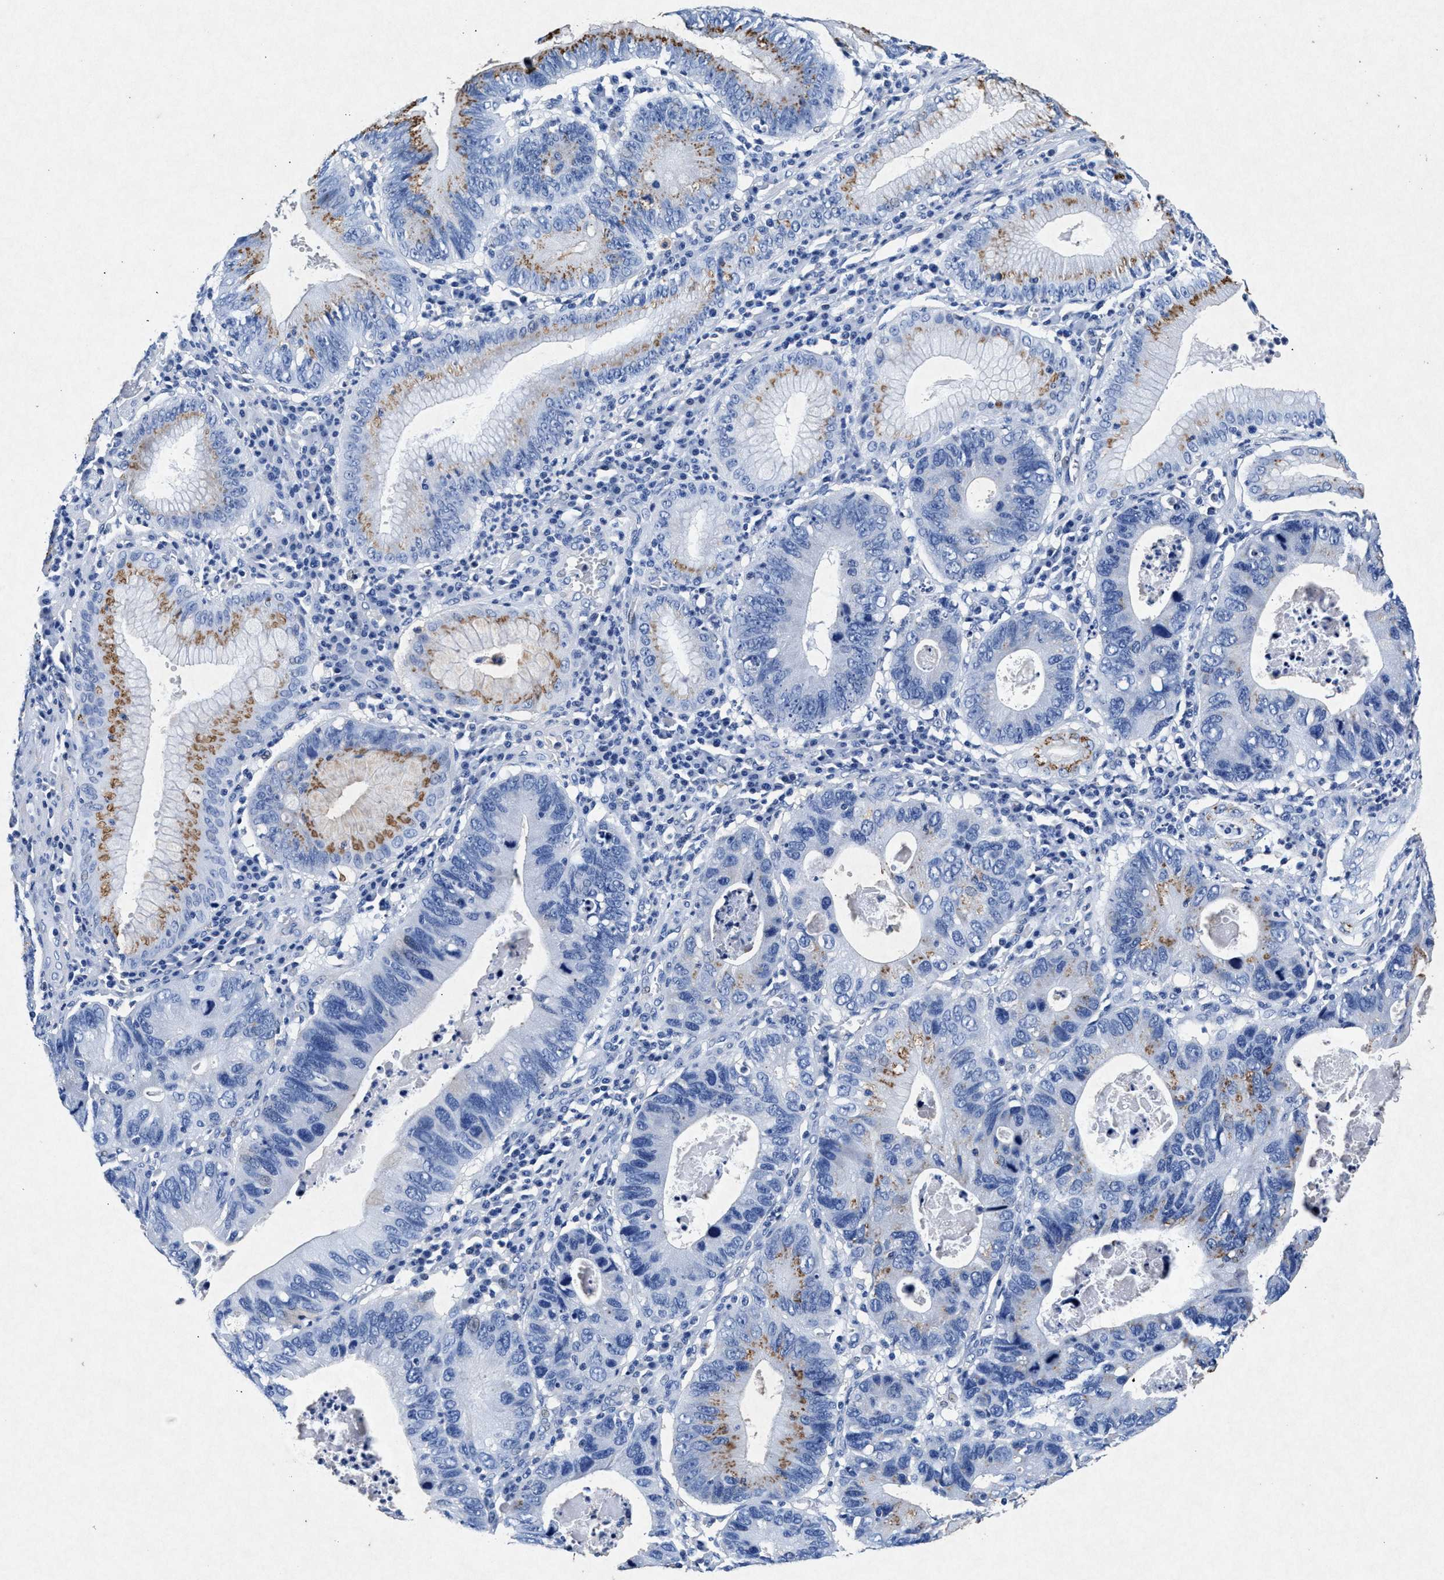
{"staining": {"intensity": "moderate", "quantity": "<25%", "location": "cytoplasmic/membranous"}, "tissue": "stomach cancer", "cell_type": "Tumor cells", "image_type": "cancer", "snomed": [{"axis": "morphology", "description": "Adenocarcinoma, NOS"}, {"axis": "topography", "description": "Stomach"}], "caption": "Human stomach cancer (adenocarcinoma) stained with a protein marker reveals moderate staining in tumor cells.", "gene": "MAP6", "patient": {"sex": "male", "age": 59}}